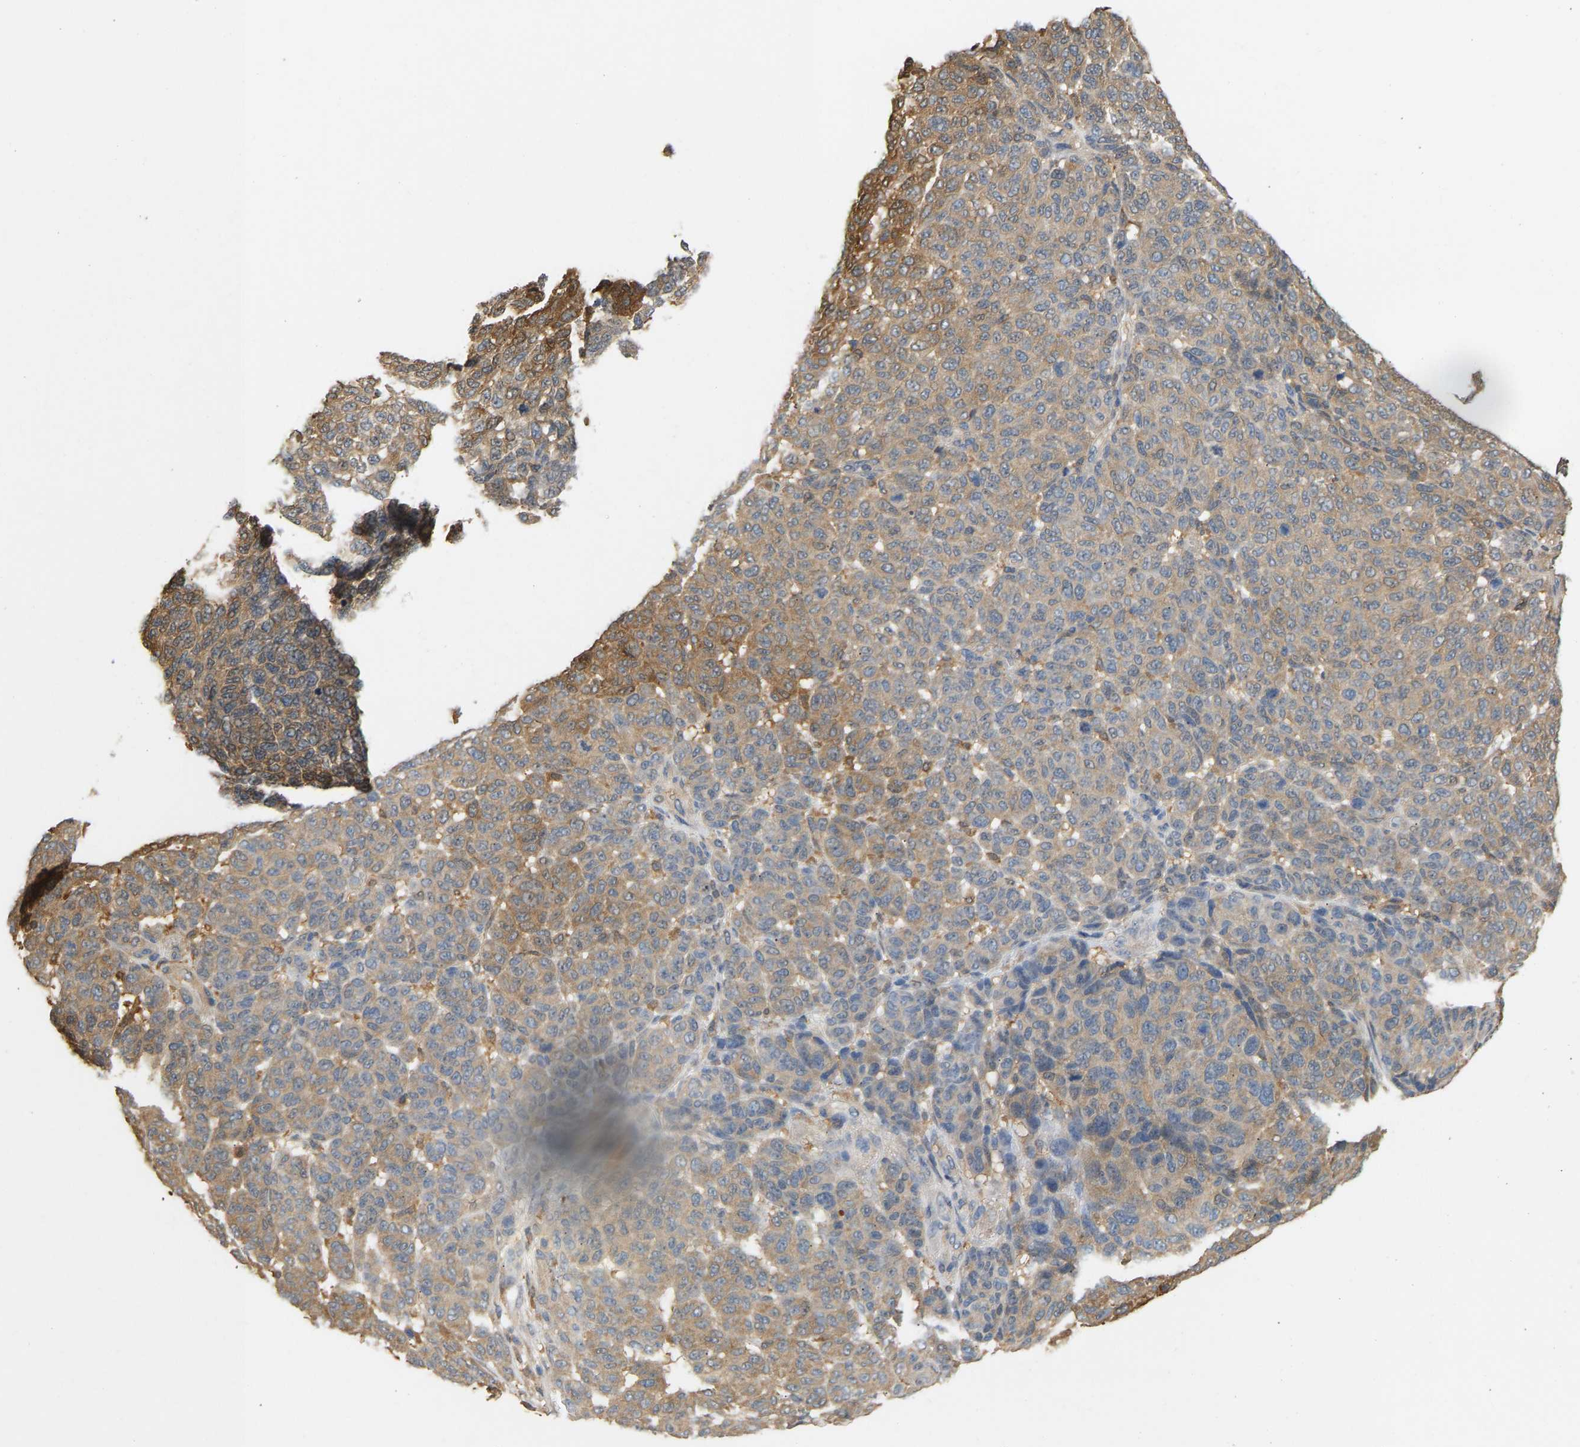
{"staining": {"intensity": "moderate", "quantity": "25%-75%", "location": "cytoplasmic/membranous"}, "tissue": "melanoma", "cell_type": "Tumor cells", "image_type": "cancer", "snomed": [{"axis": "morphology", "description": "Malignant melanoma, NOS"}, {"axis": "topography", "description": "Skin"}], "caption": "This is a photomicrograph of immunohistochemistry staining of melanoma, which shows moderate staining in the cytoplasmic/membranous of tumor cells.", "gene": "ENO1", "patient": {"sex": "male", "age": 59}}